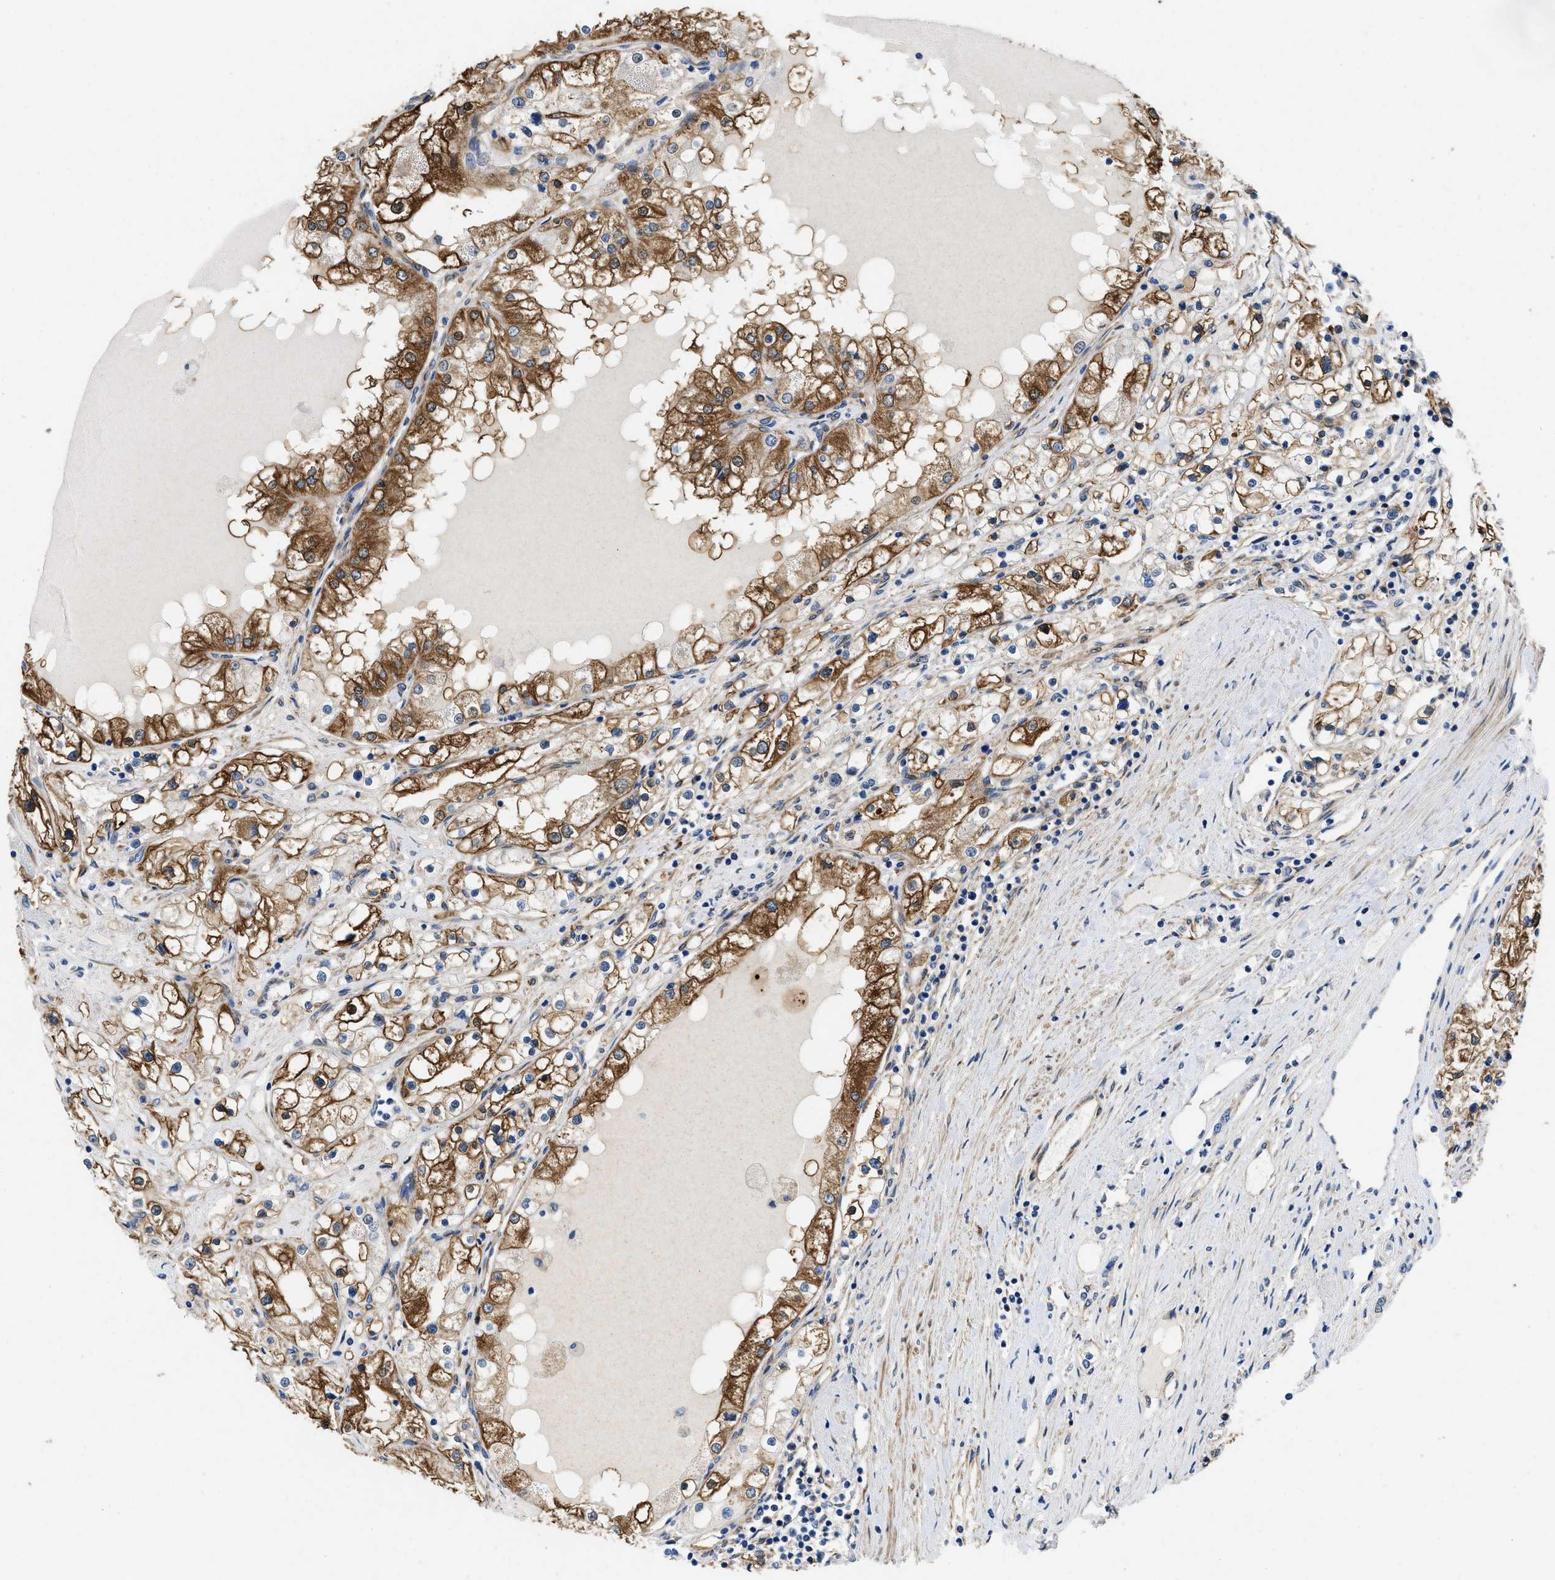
{"staining": {"intensity": "strong", "quantity": ">75%", "location": "cytoplasmic/membranous"}, "tissue": "renal cancer", "cell_type": "Tumor cells", "image_type": "cancer", "snomed": [{"axis": "morphology", "description": "Adenocarcinoma, NOS"}, {"axis": "topography", "description": "Kidney"}], "caption": "Brown immunohistochemical staining in human renal cancer (adenocarcinoma) shows strong cytoplasmic/membranous expression in about >75% of tumor cells.", "gene": "RAPH1", "patient": {"sex": "male", "age": 68}}